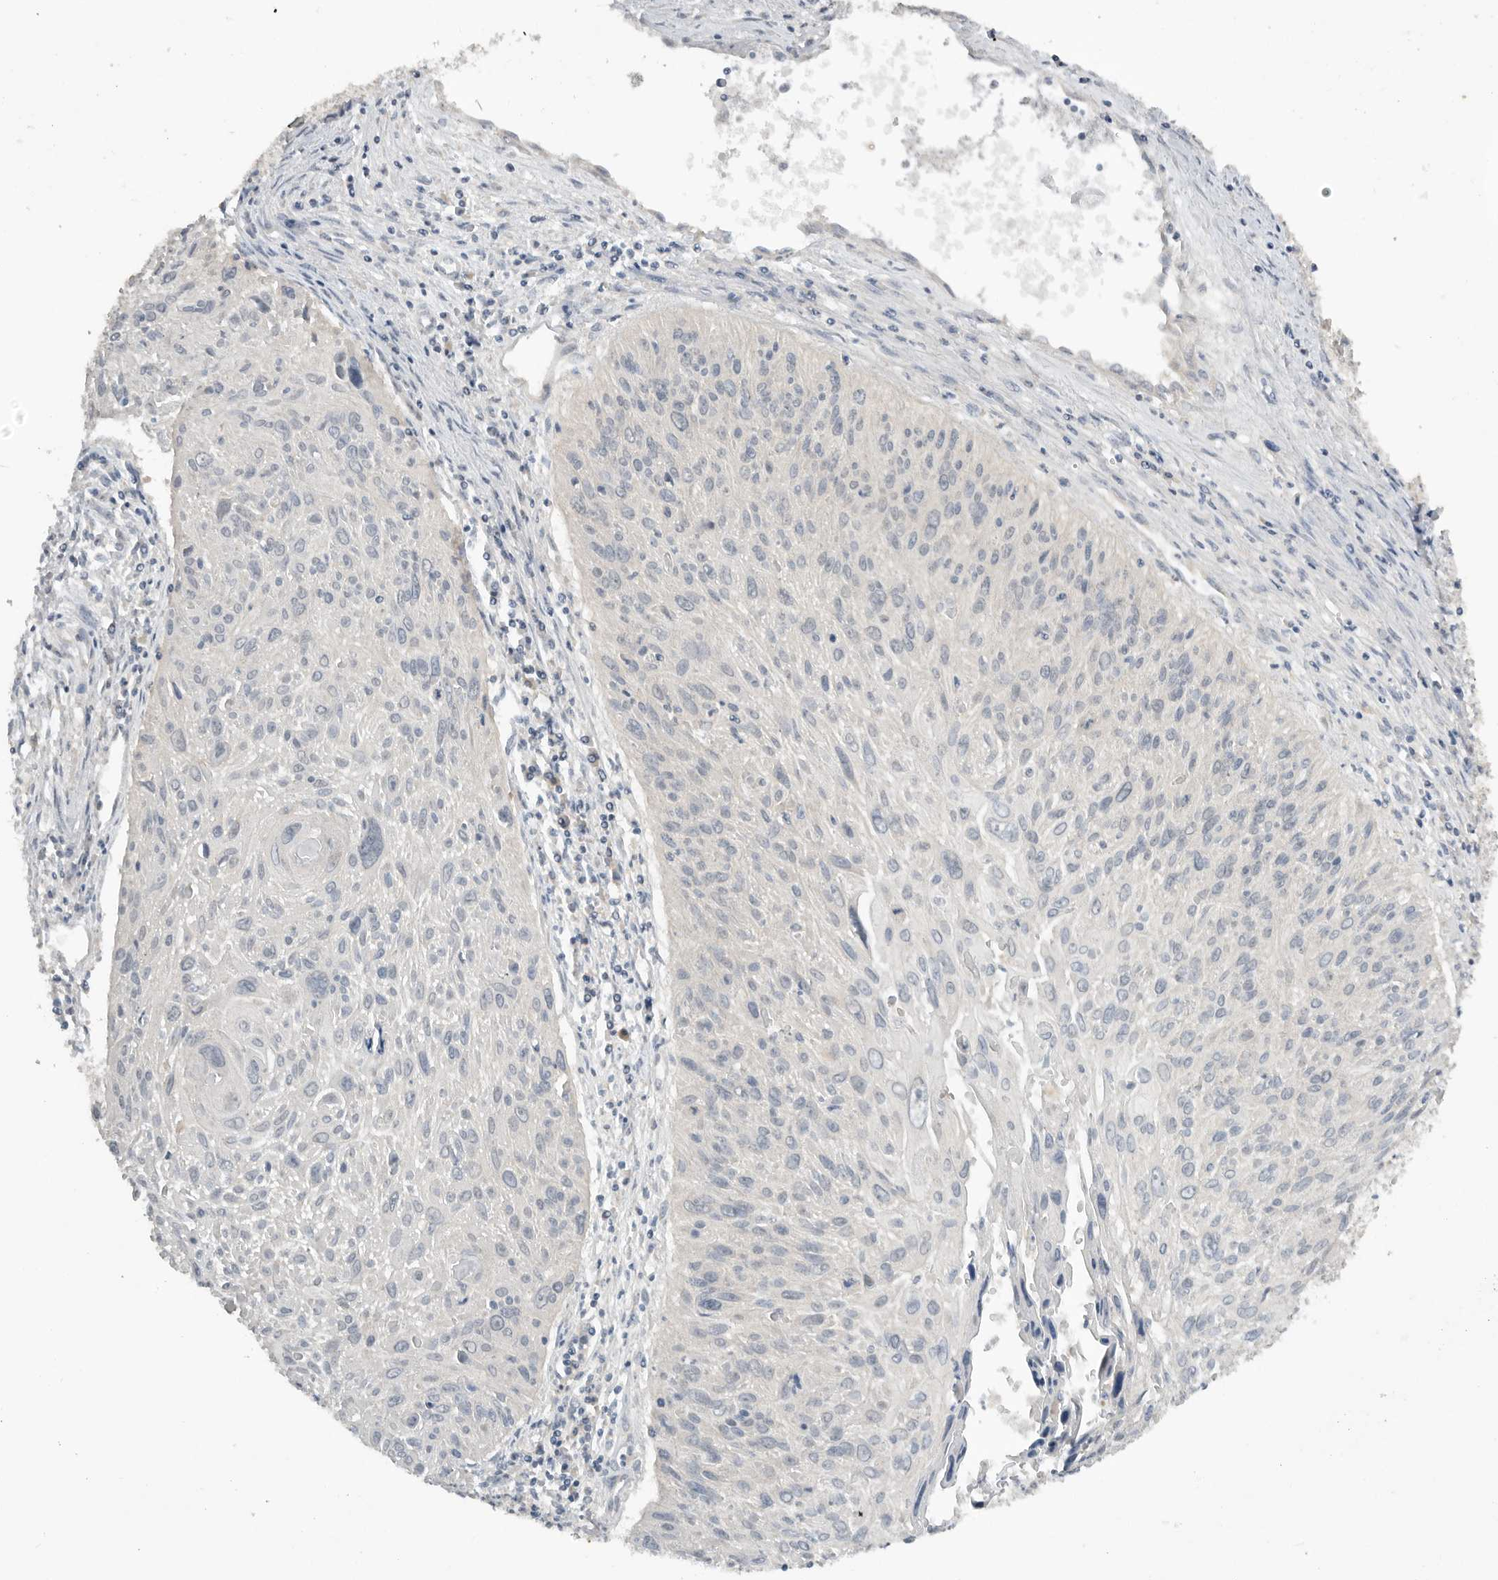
{"staining": {"intensity": "negative", "quantity": "none", "location": "none"}, "tissue": "cervical cancer", "cell_type": "Tumor cells", "image_type": "cancer", "snomed": [{"axis": "morphology", "description": "Squamous cell carcinoma, NOS"}, {"axis": "topography", "description": "Cervix"}], "caption": "Histopathology image shows no significant protein positivity in tumor cells of cervical cancer (squamous cell carcinoma).", "gene": "AASDHPPT", "patient": {"sex": "female", "age": 51}}